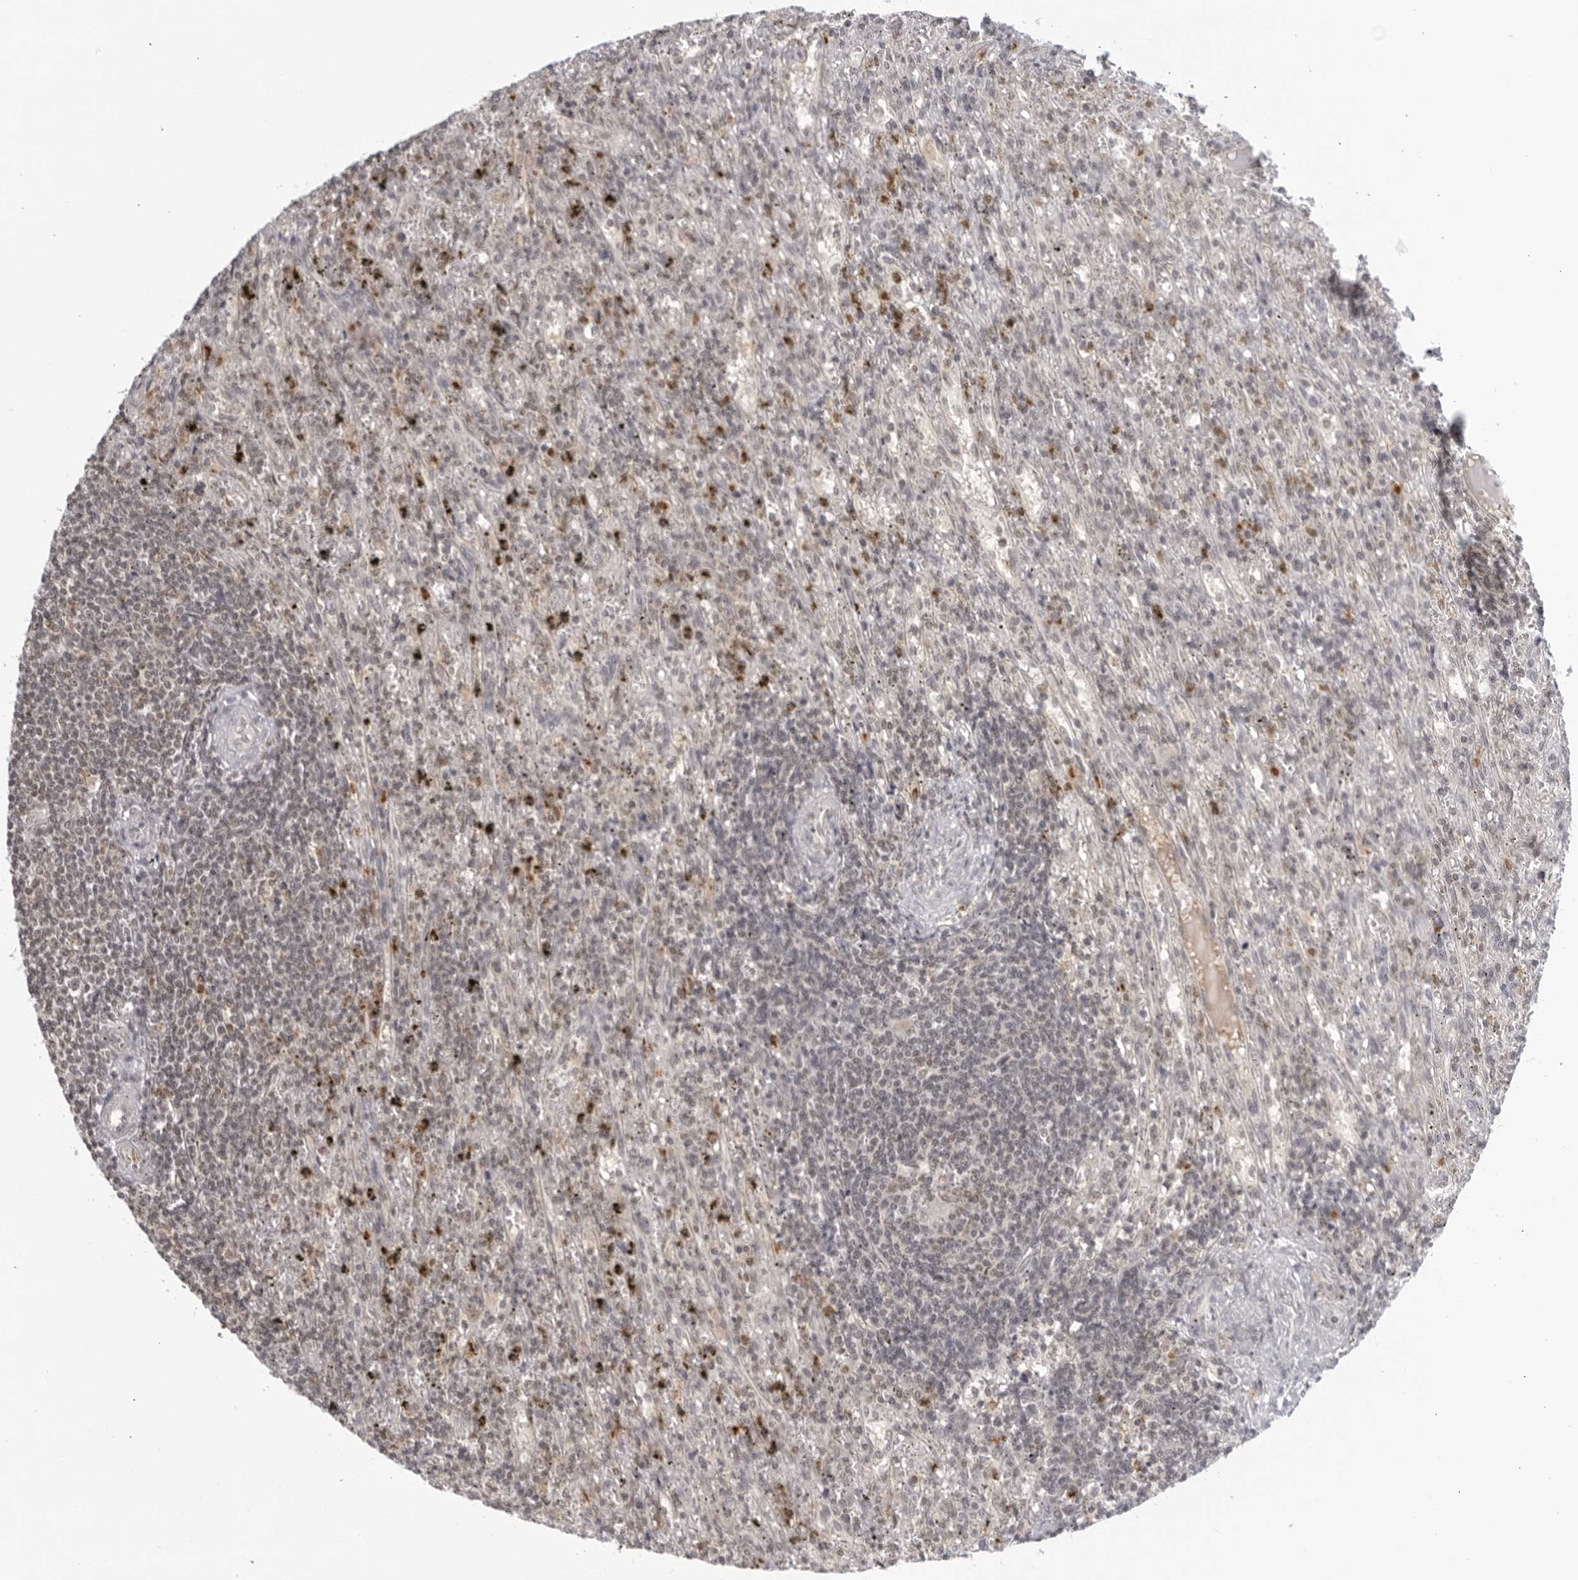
{"staining": {"intensity": "negative", "quantity": "none", "location": "none"}, "tissue": "lymphoma", "cell_type": "Tumor cells", "image_type": "cancer", "snomed": [{"axis": "morphology", "description": "Malignant lymphoma, non-Hodgkin's type, Low grade"}, {"axis": "topography", "description": "Spleen"}], "caption": "A histopathology image of human low-grade malignant lymphoma, non-Hodgkin's type is negative for staining in tumor cells.", "gene": "CC2D1B", "patient": {"sex": "male", "age": 76}}